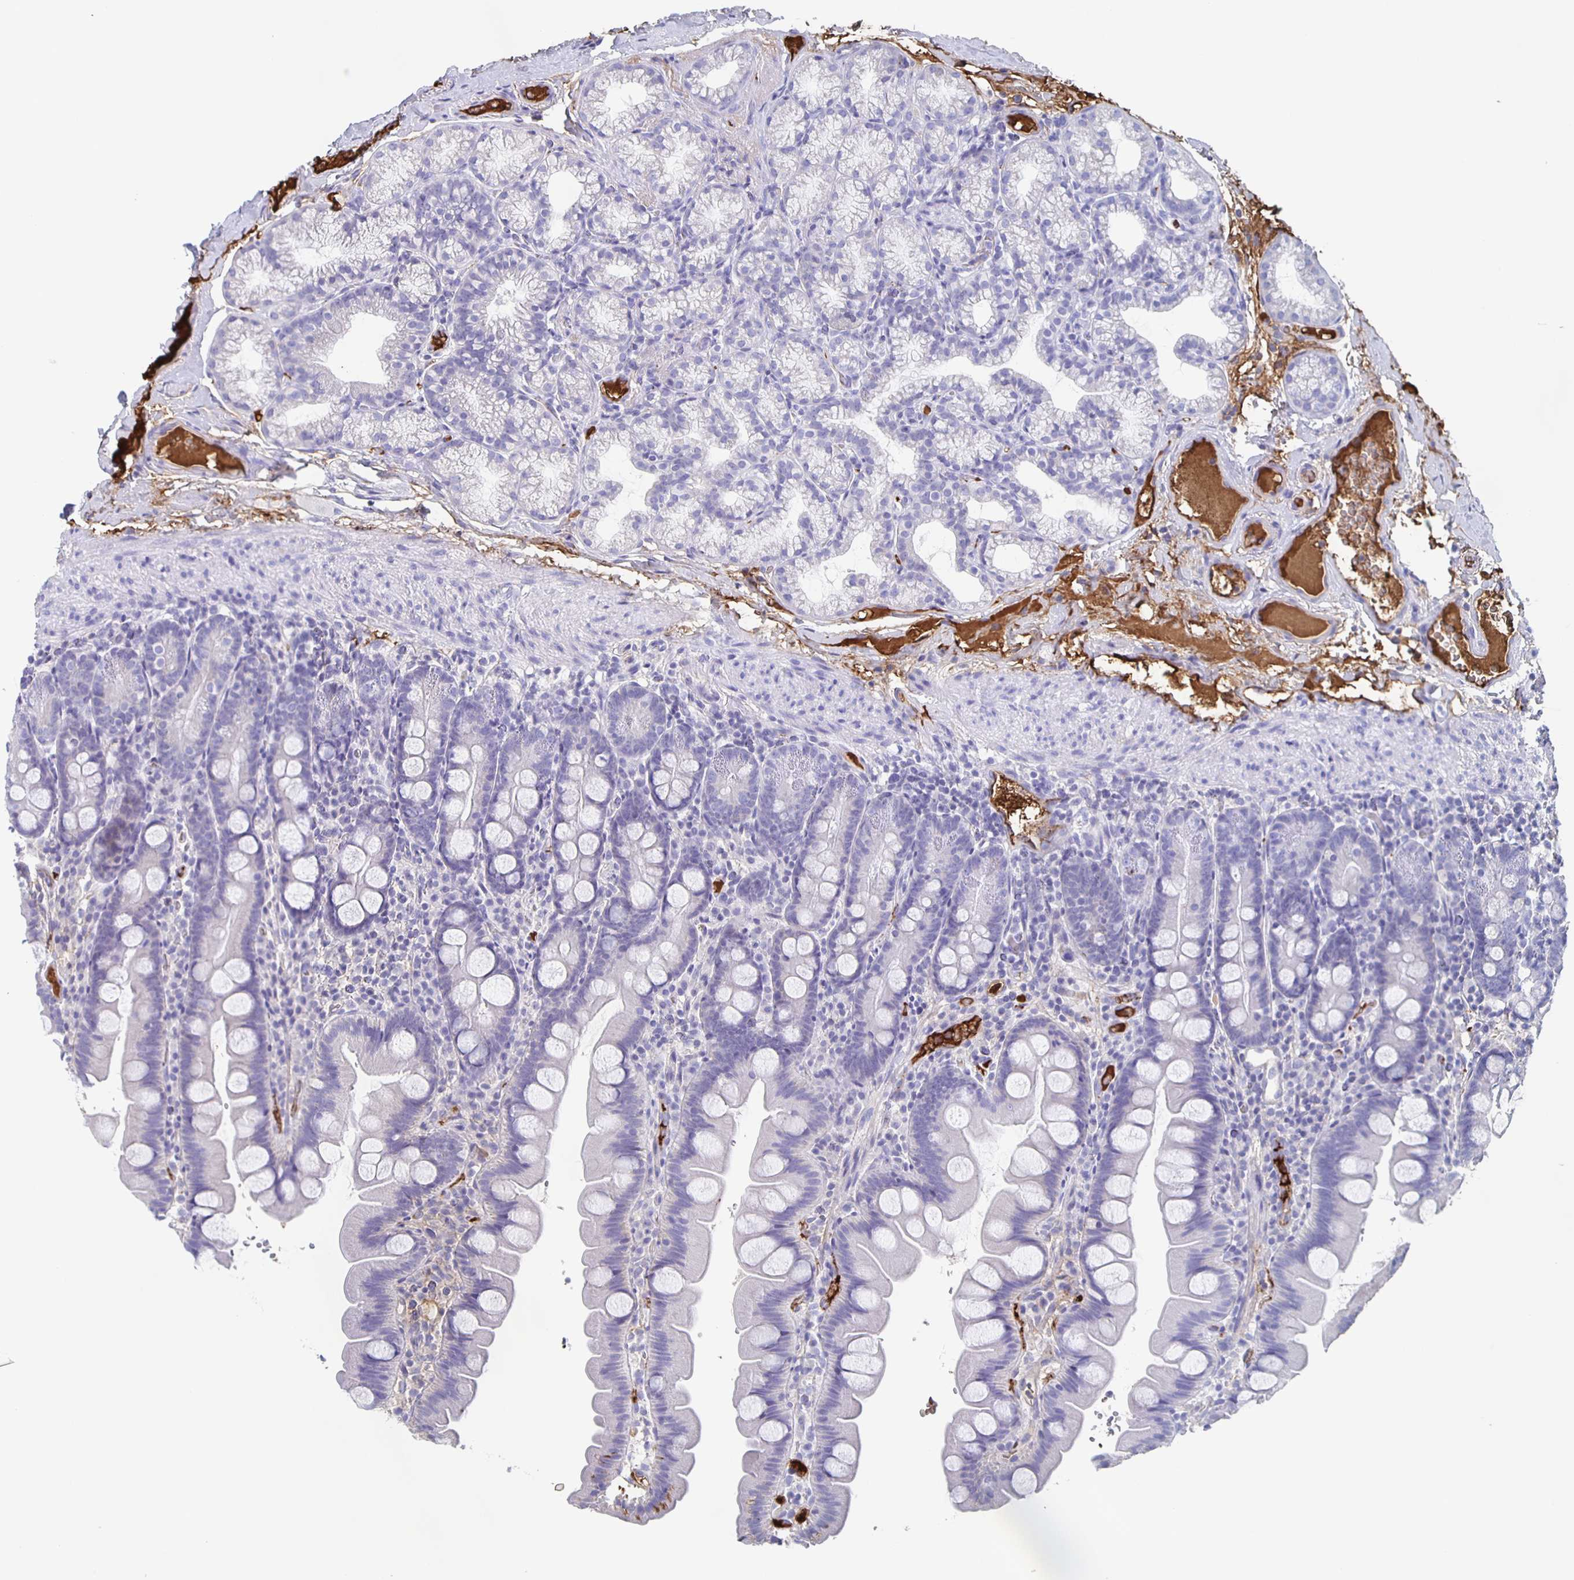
{"staining": {"intensity": "negative", "quantity": "none", "location": "none"}, "tissue": "small intestine", "cell_type": "Glandular cells", "image_type": "normal", "snomed": [{"axis": "morphology", "description": "Normal tissue, NOS"}, {"axis": "topography", "description": "Small intestine"}], "caption": "Immunohistochemistry (IHC) micrograph of unremarkable human small intestine stained for a protein (brown), which exhibits no positivity in glandular cells.", "gene": "FGA", "patient": {"sex": "female", "age": 68}}